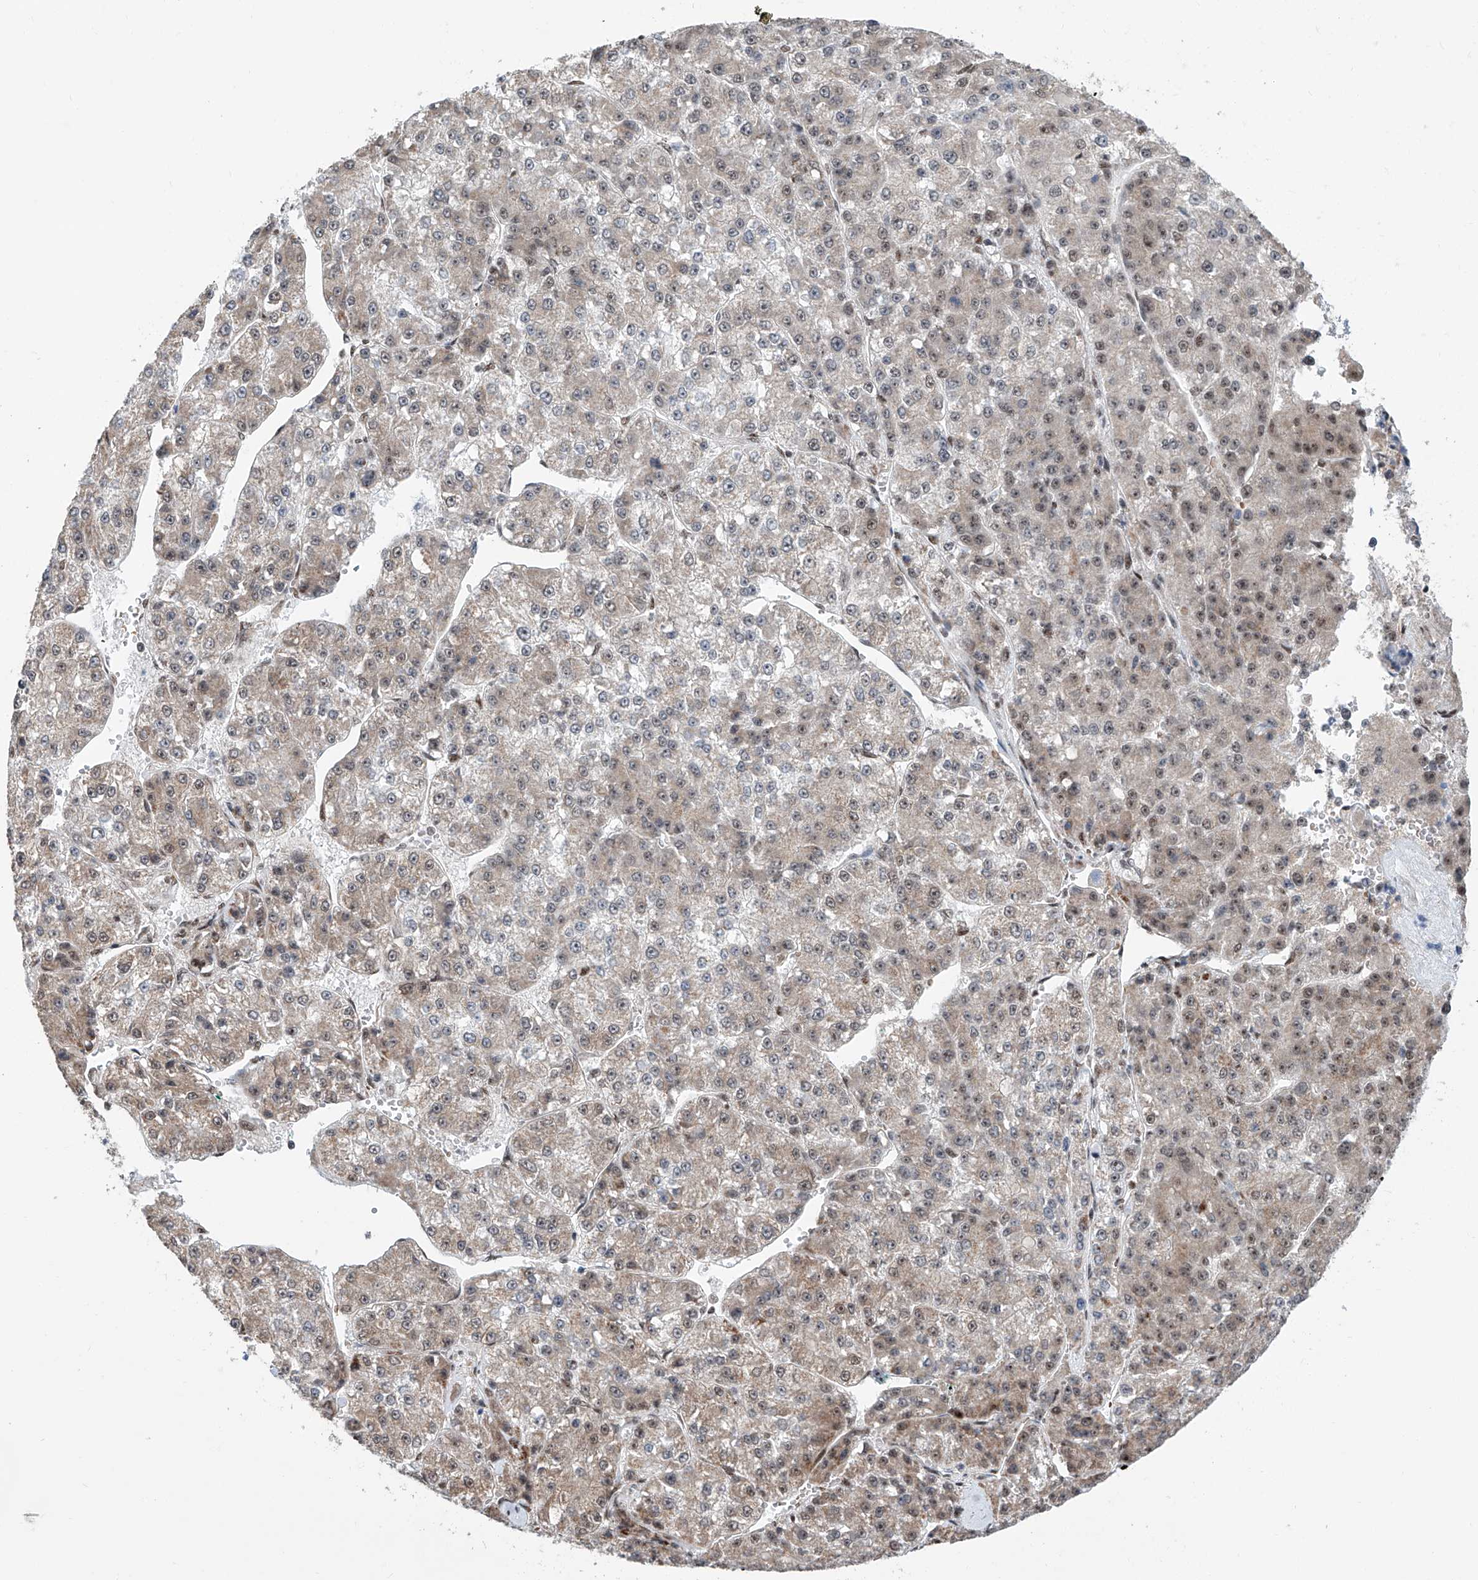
{"staining": {"intensity": "moderate", "quantity": "25%-75%", "location": "cytoplasmic/membranous,nuclear"}, "tissue": "liver cancer", "cell_type": "Tumor cells", "image_type": "cancer", "snomed": [{"axis": "morphology", "description": "Carcinoma, Hepatocellular, NOS"}, {"axis": "topography", "description": "Liver"}], "caption": "Protein expression analysis of human hepatocellular carcinoma (liver) reveals moderate cytoplasmic/membranous and nuclear staining in approximately 25%-75% of tumor cells. (DAB (3,3'-diaminobenzidine) IHC with brightfield microscopy, high magnification).", "gene": "SDE2", "patient": {"sex": "female", "age": 73}}